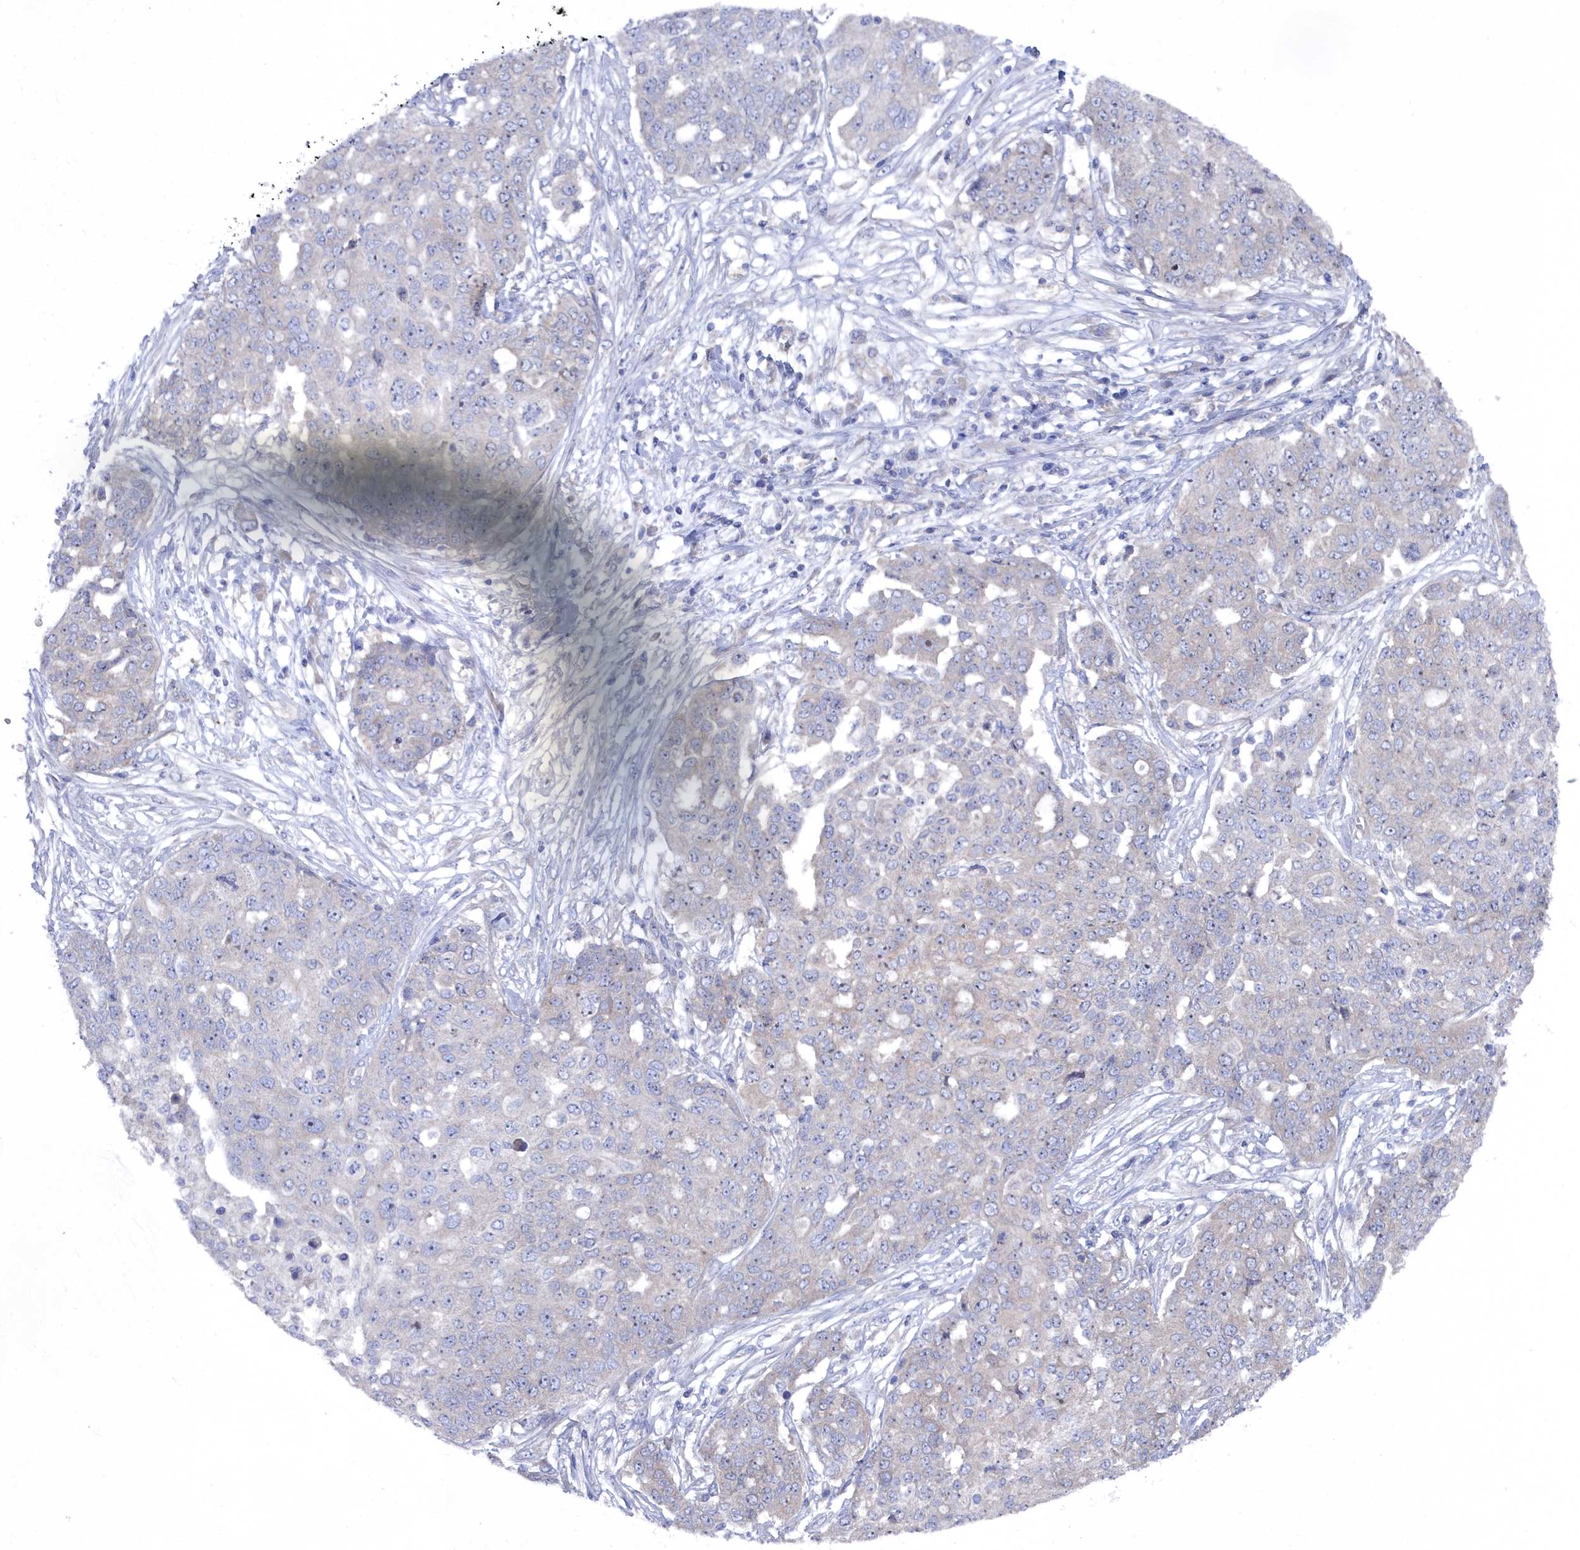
{"staining": {"intensity": "negative", "quantity": "none", "location": "none"}, "tissue": "ovarian cancer", "cell_type": "Tumor cells", "image_type": "cancer", "snomed": [{"axis": "morphology", "description": "Cystadenocarcinoma, serous, NOS"}, {"axis": "topography", "description": "Soft tissue"}, {"axis": "topography", "description": "Ovary"}], "caption": "Ovarian cancer was stained to show a protein in brown. There is no significant positivity in tumor cells.", "gene": "CCDC149", "patient": {"sex": "female", "age": 57}}